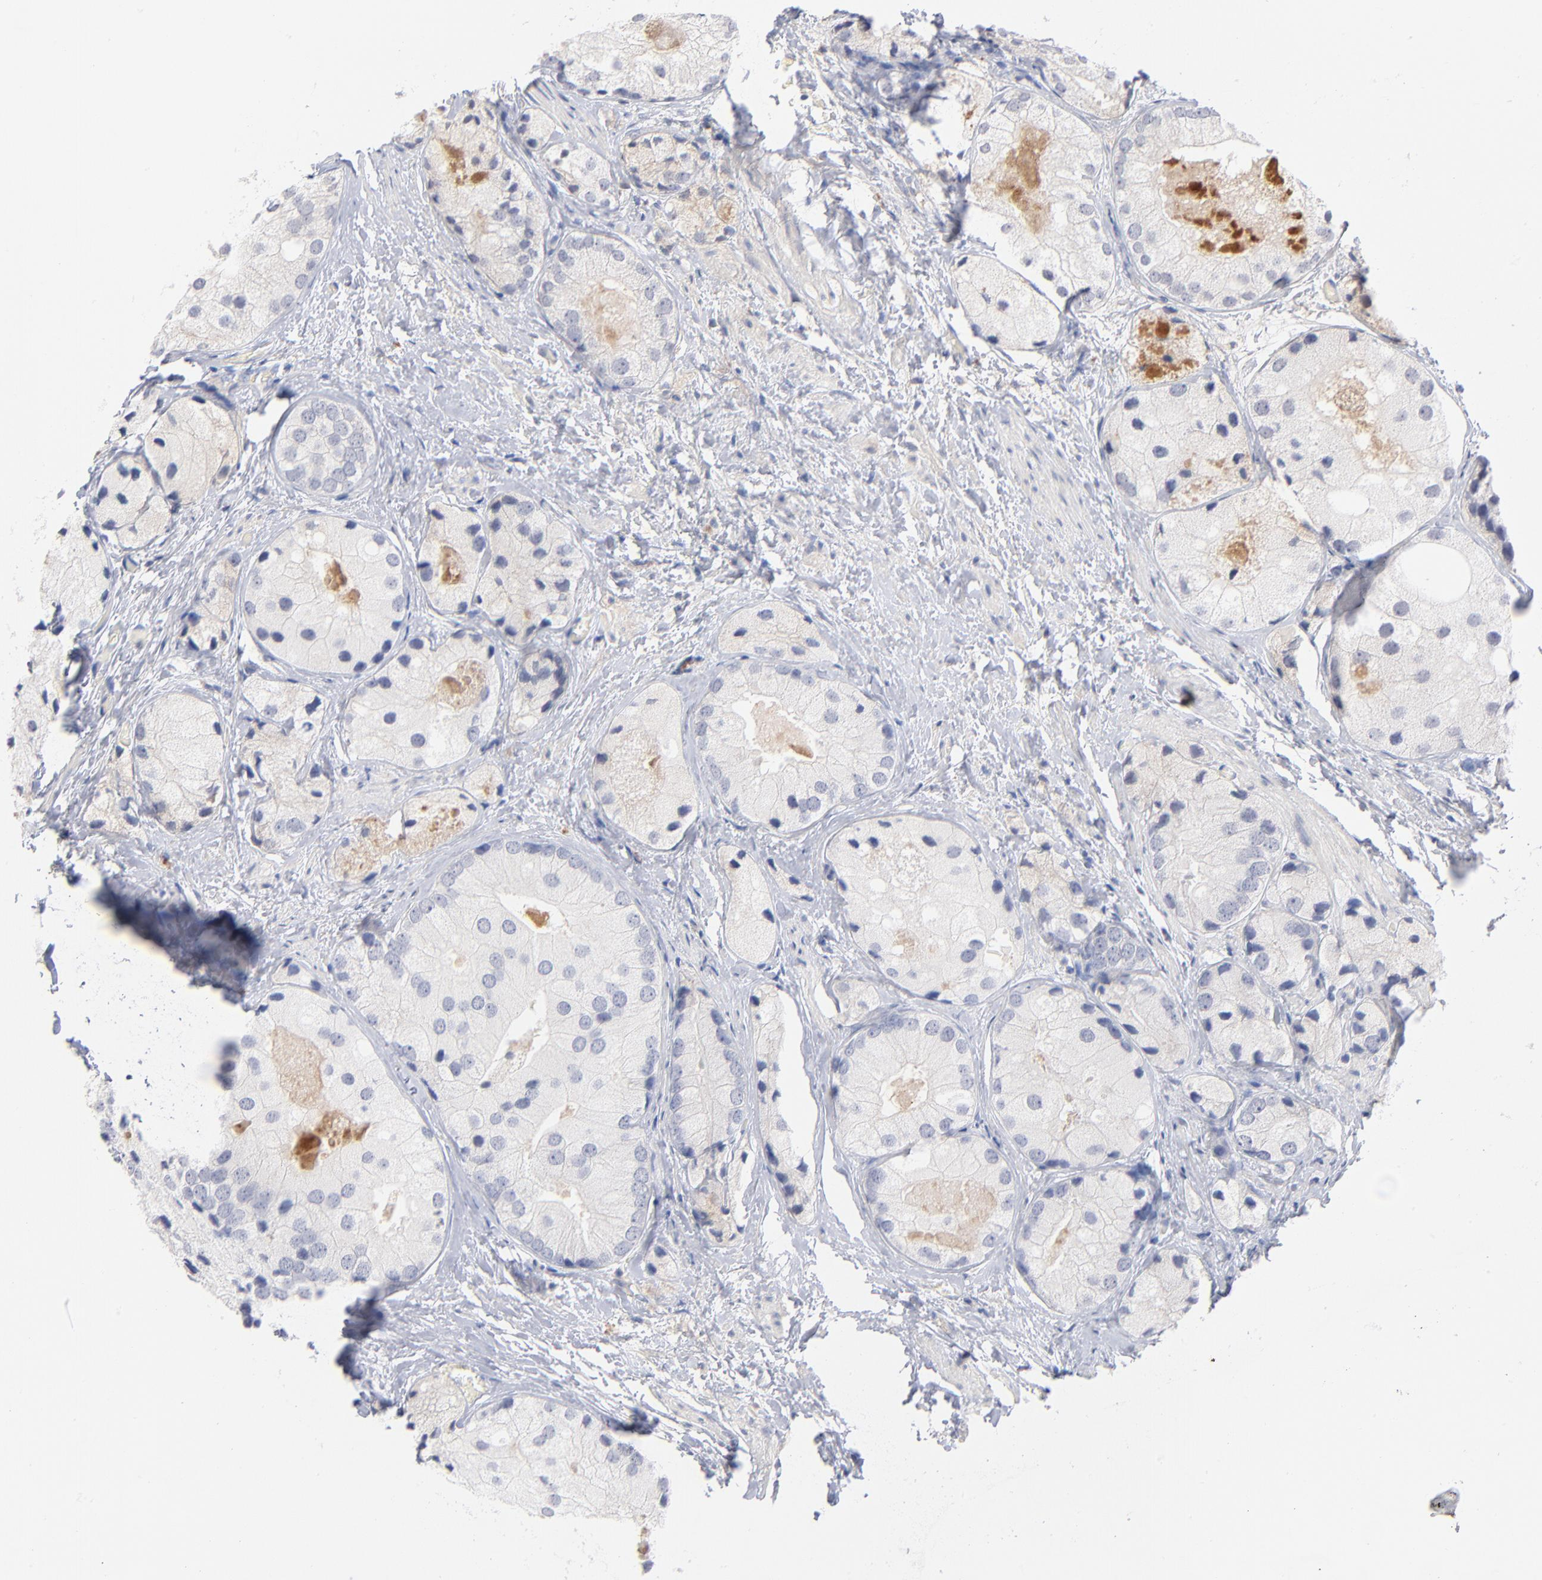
{"staining": {"intensity": "negative", "quantity": "none", "location": "none"}, "tissue": "prostate cancer", "cell_type": "Tumor cells", "image_type": "cancer", "snomed": [{"axis": "morphology", "description": "Adenocarcinoma, Low grade"}, {"axis": "topography", "description": "Prostate"}], "caption": "This is a histopathology image of immunohistochemistry (IHC) staining of prostate cancer, which shows no positivity in tumor cells.", "gene": "F12", "patient": {"sex": "male", "age": 69}}